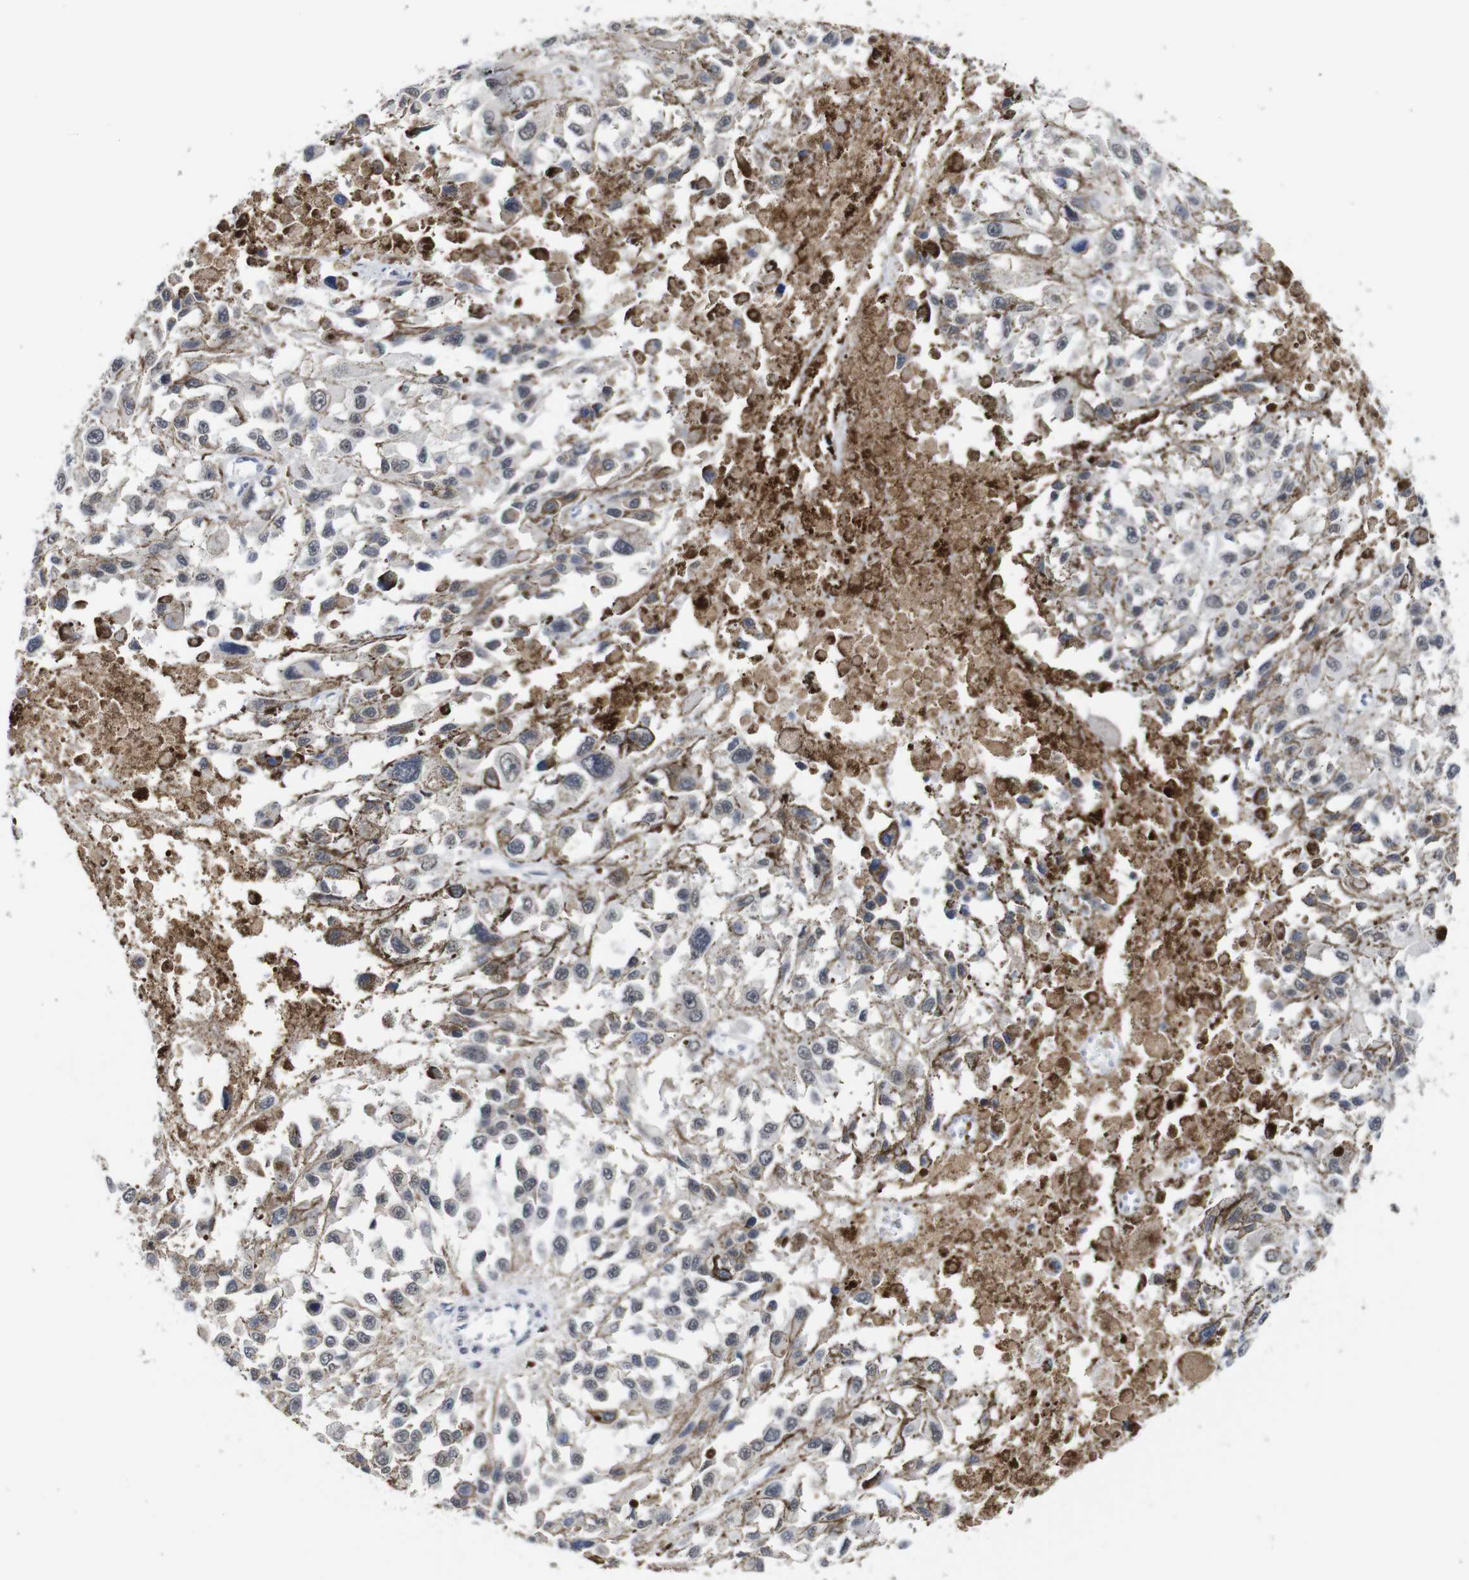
{"staining": {"intensity": "negative", "quantity": "none", "location": "none"}, "tissue": "melanoma", "cell_type": "Tumor cells", "image_type": "cancer", "snomed": [{"axis": "morphology", "description": "Malignant melanoma, Metastatic site"}, {"axis": "topography", "description": "Lymph node"}], "caption": "DAB (3,3'-diaminobenzidine) immunohistochemical staining of human melanoma displays no significant expression in tumor cells.", "gene": "NTRK3", "patient": {"sex": "male", "age": 59}}